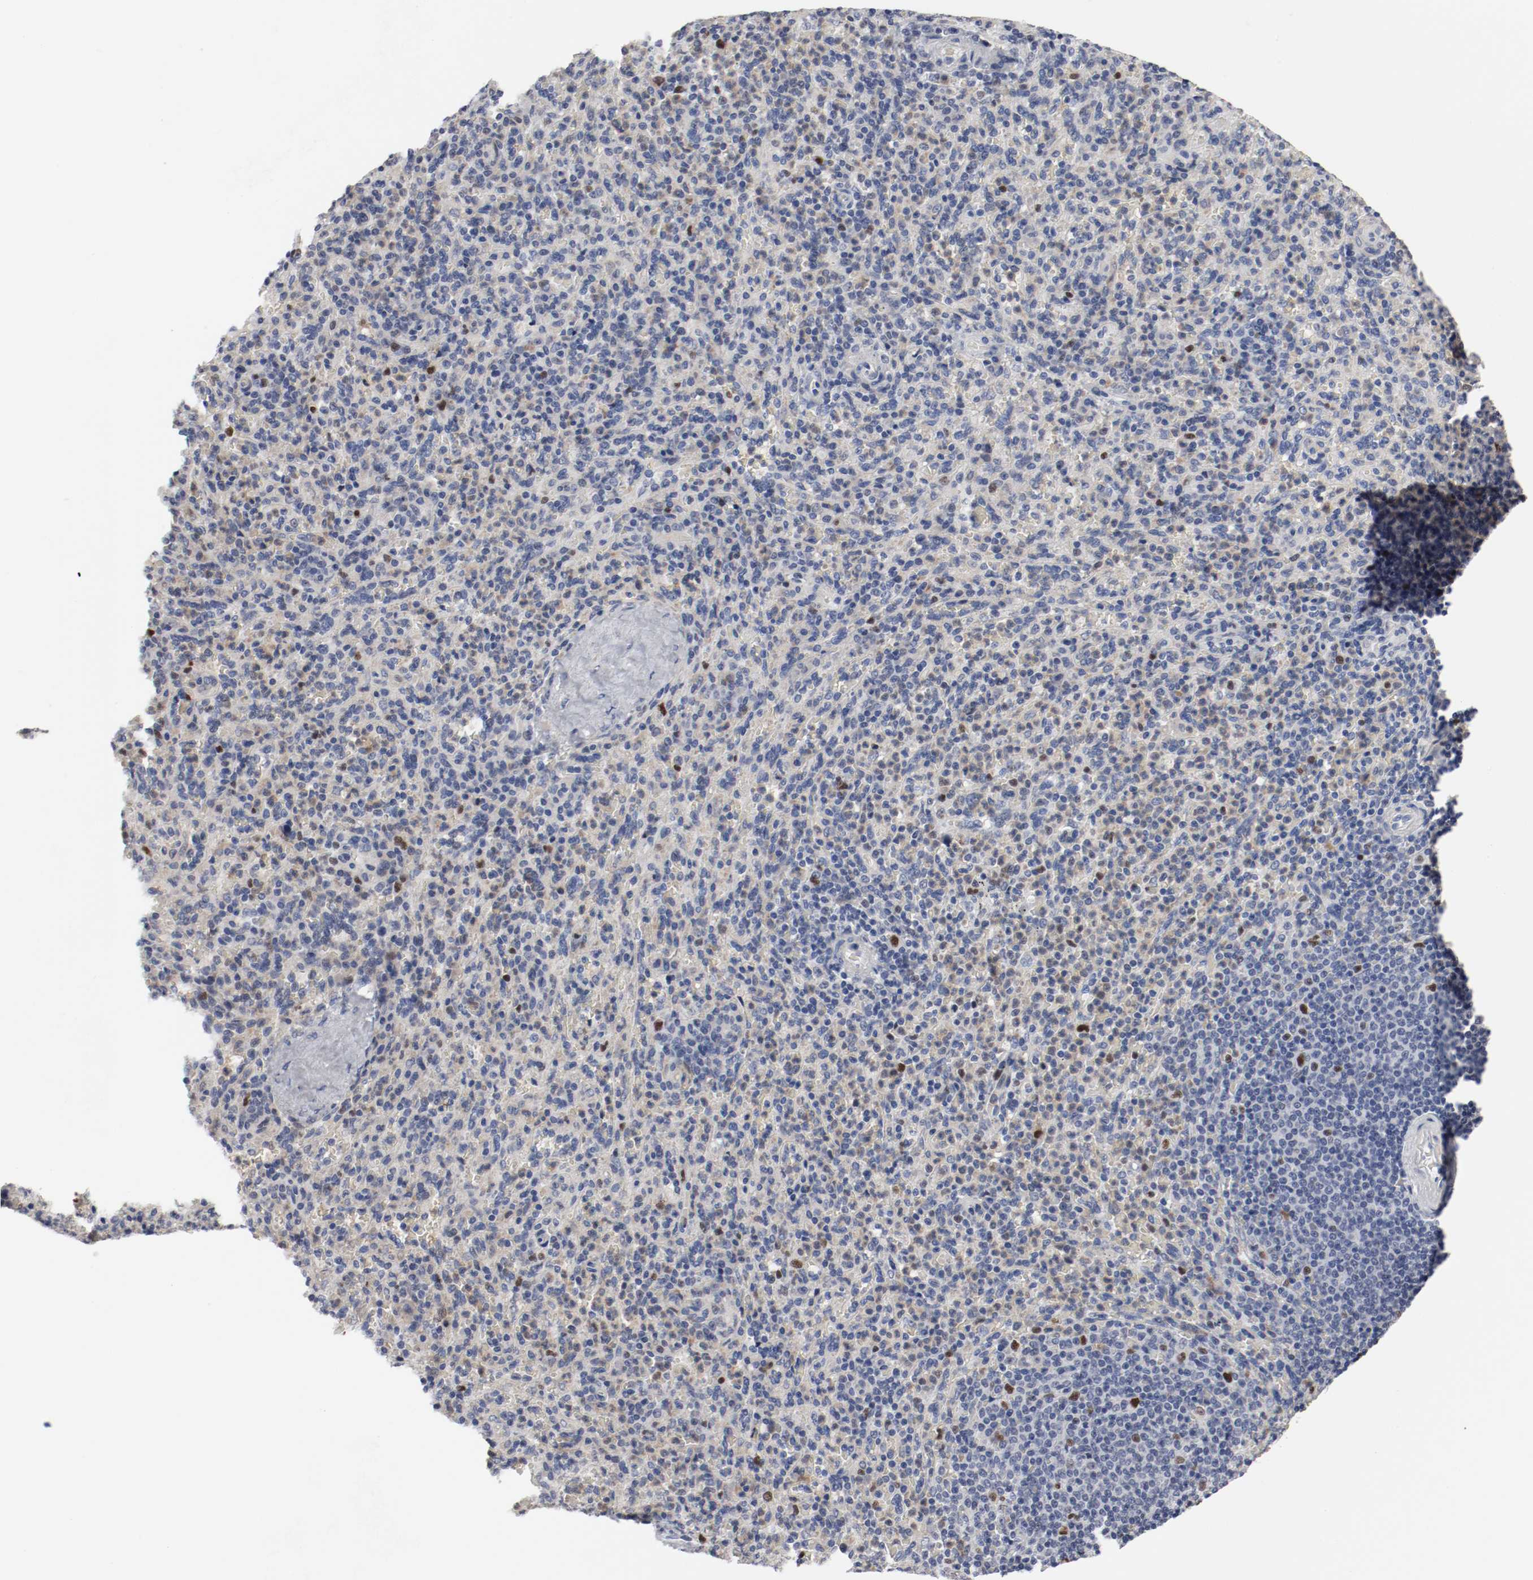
{"staining": {"intensity": "strong", "quantity": "<25%", "location": "nuclear"}, "tissue": "spleen", "cell_type": "Cells in red pulp", "image_type": "normal", "snomed": [{"axis": "morphology", "description": "Normal tissue, NOS"}, {"axis": "topography", "description": "Spleen"}], "caption": "Spleen stained for a protein exhibits strong nuclear positivity in cells in red pulp. Using DAB (brown) and hematoxylin (blue) stains, captured at high magnification using brightfield microscopy.", "gene": "MCM6", "patient": {"sex": "male", "age": 36}}